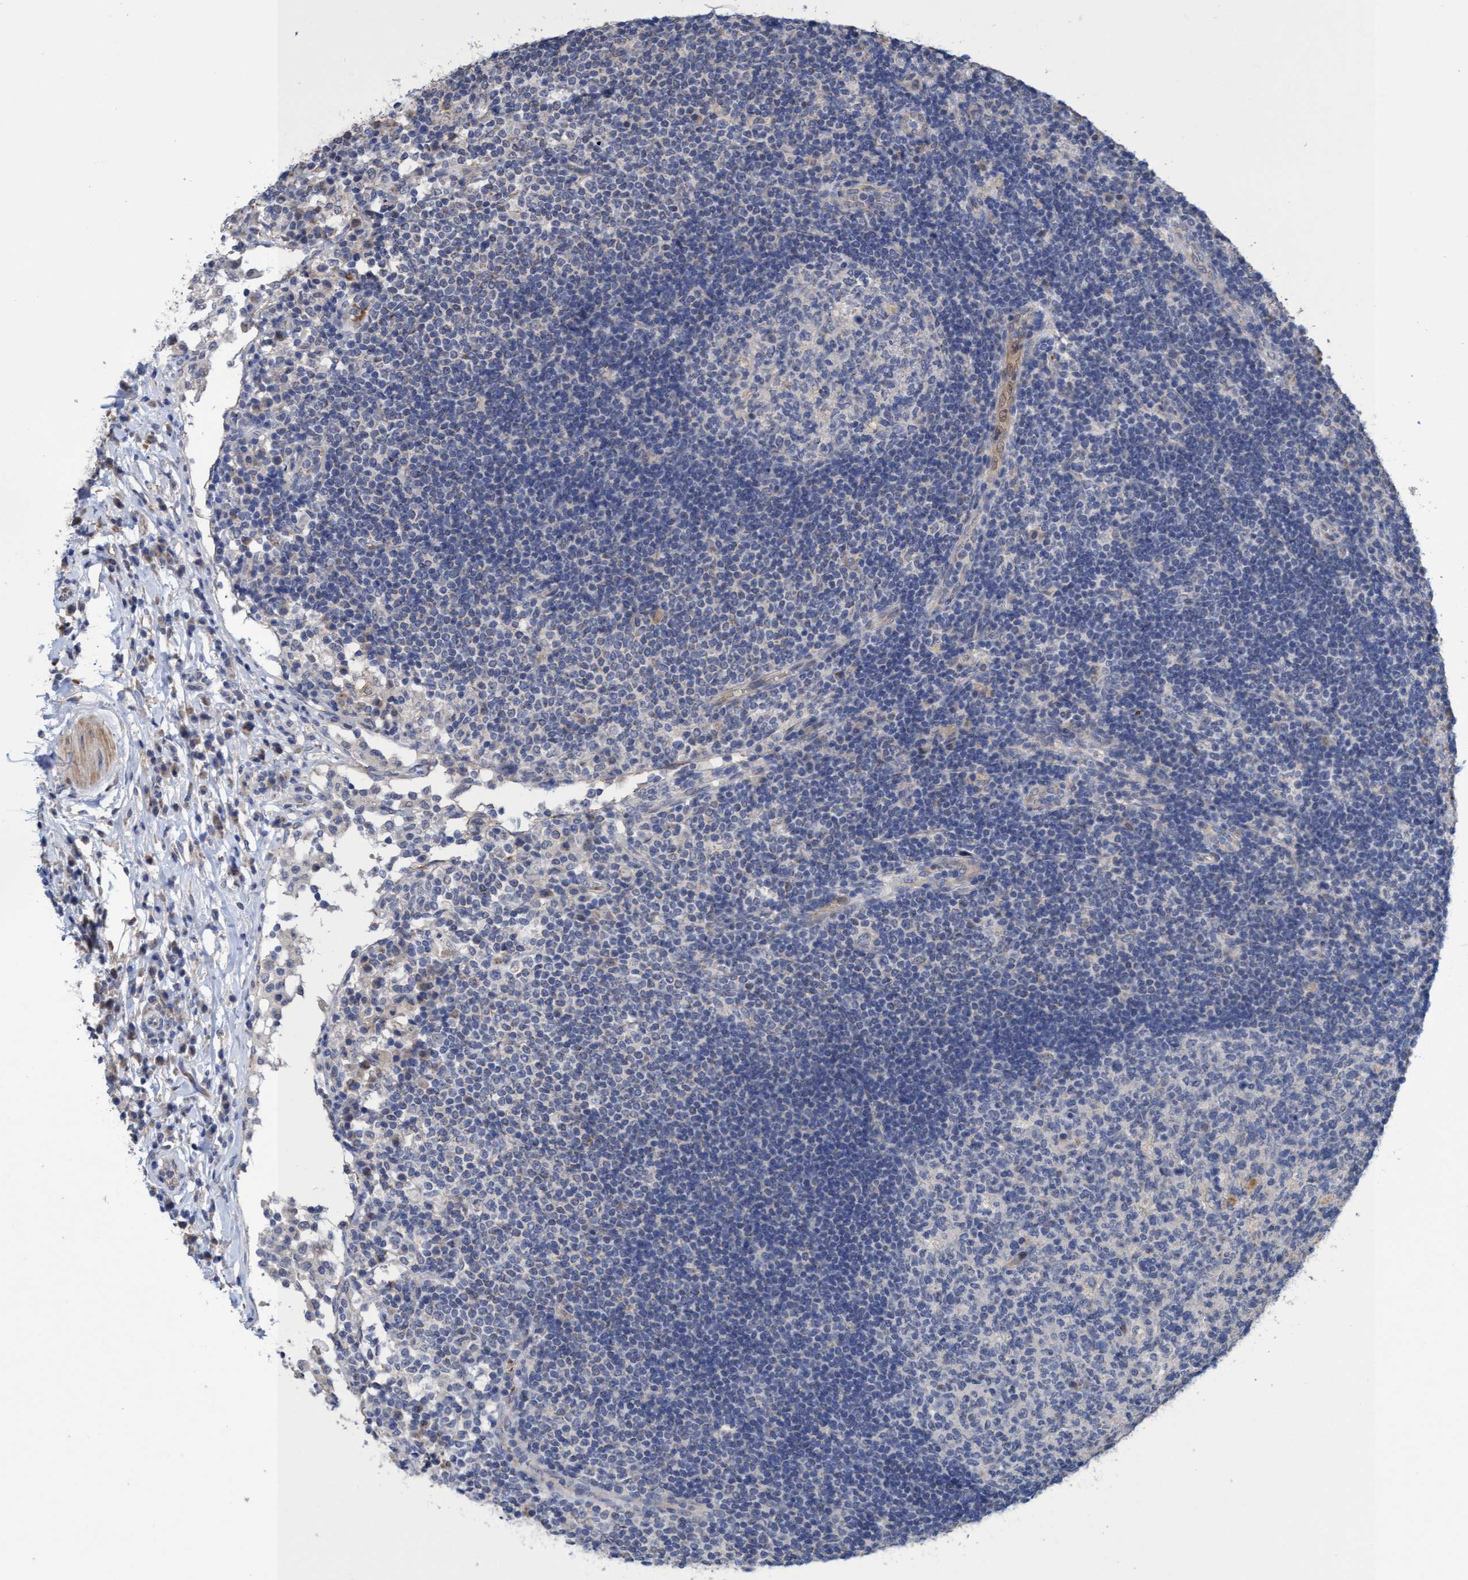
{"staining": {"intensity": "negative", "quantity": "none", "location": "none"}, "tissue": "lymph node", "cell_type": "Germinal center cells", "image_type": "normal", "snomed": [{"axis": "morphology", "description": "Normal tissue, NOS"}, {"axis": "topography", "description": "Lymph node"}], "caption": "Image shows no protein staining in germinal center cells of normal lymph node.", "gene": "SEMA4D", "patient": {"sex": "female", "age": 53}}